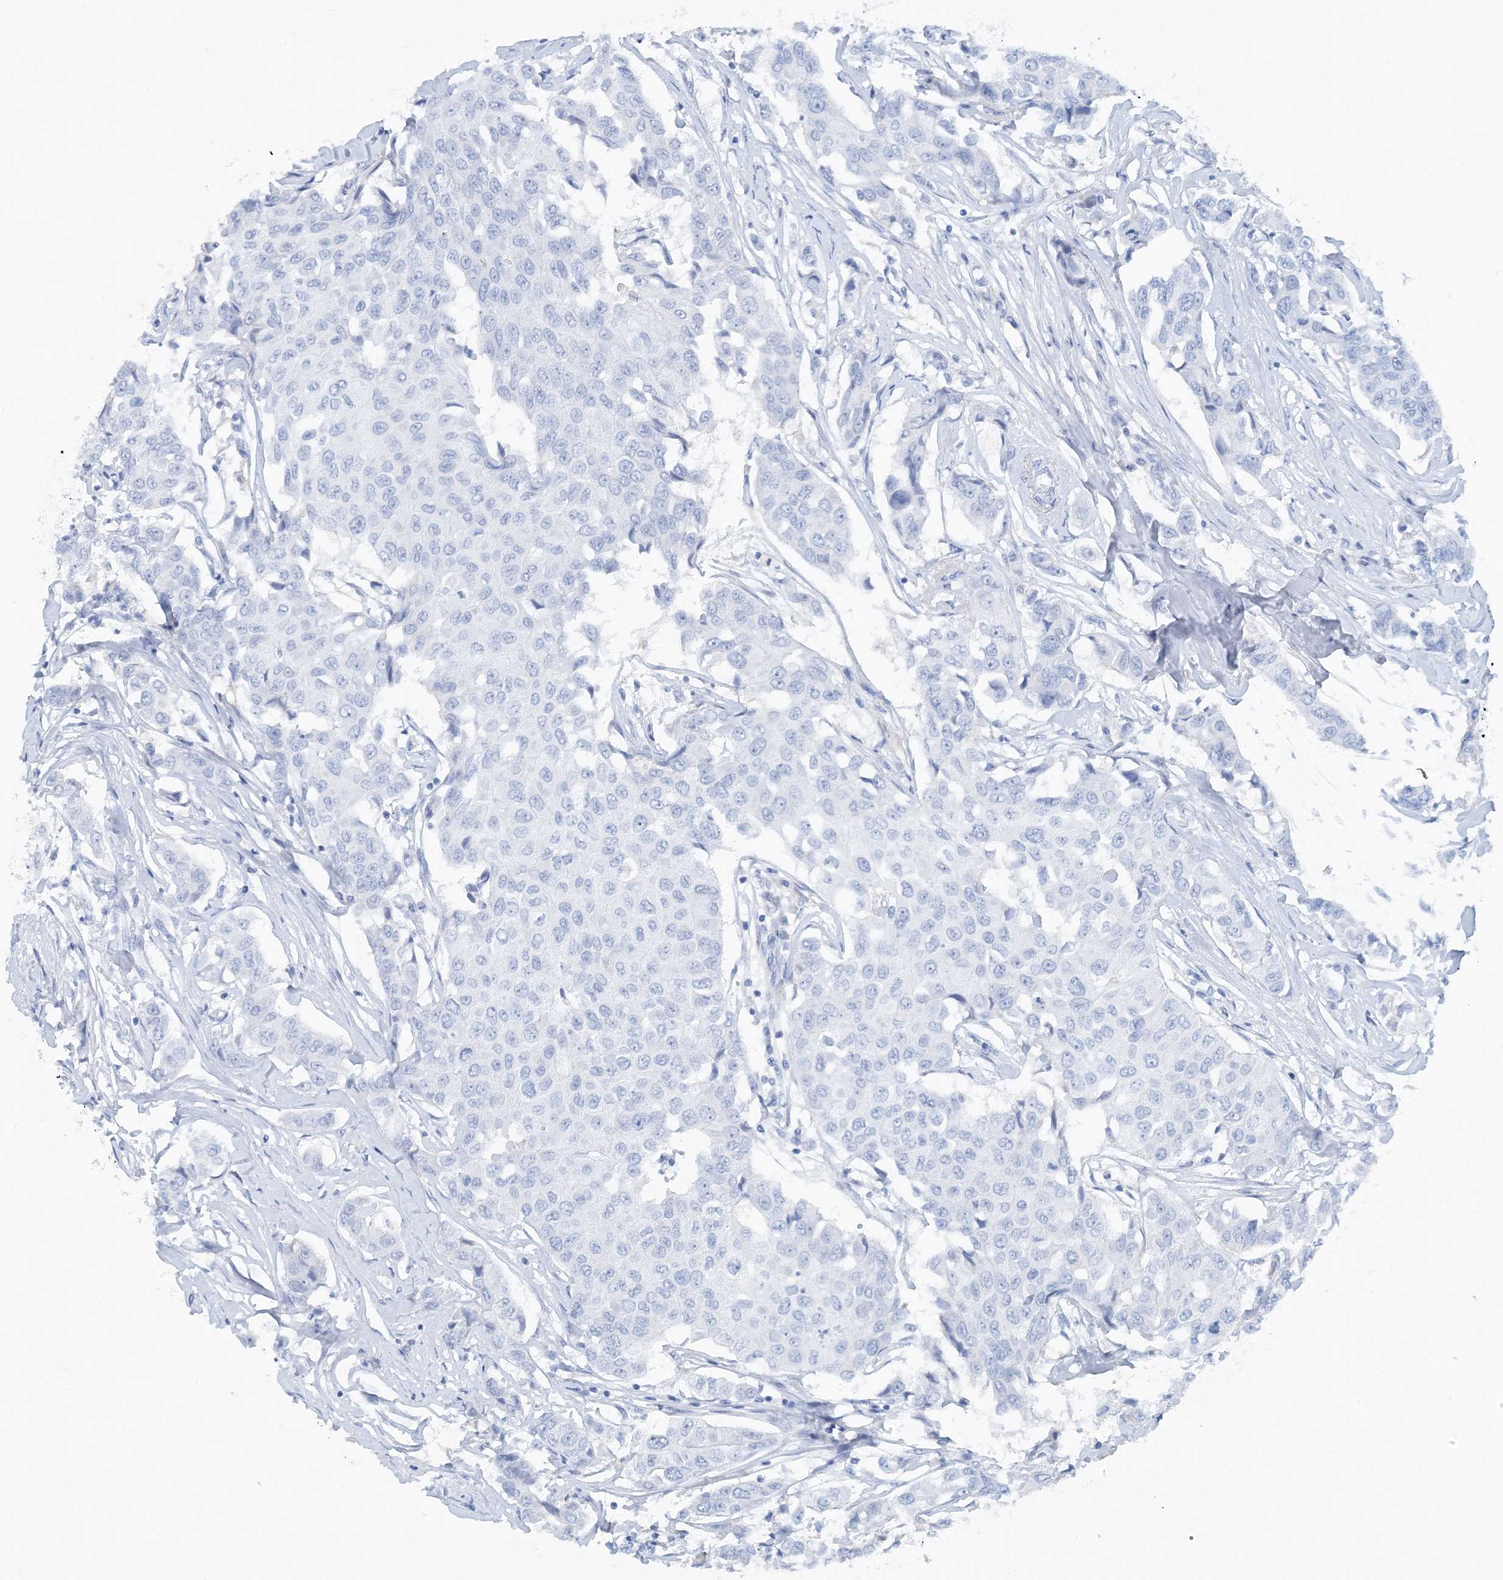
{"staining": {"intensity": "negative", "quantity": "none", "location": "none"}, "tissue": "breast cancer", "cell_type": "Tumor cells", "image_type": "cancer", "snomed": [{"axis": "morphology", "description": "Duct carcinoma"}, {"axis": "topography", "description": "Breast"}], "caption": "Immunohistochemistry (IHC) histopathology image of neoplastic tissue: human breast invasive ductal carcinoma stained with DAB displays no significant protein expression in tumor cells.", "gene": "CTRL", "patient": {"sex": "female", "age": 80}}